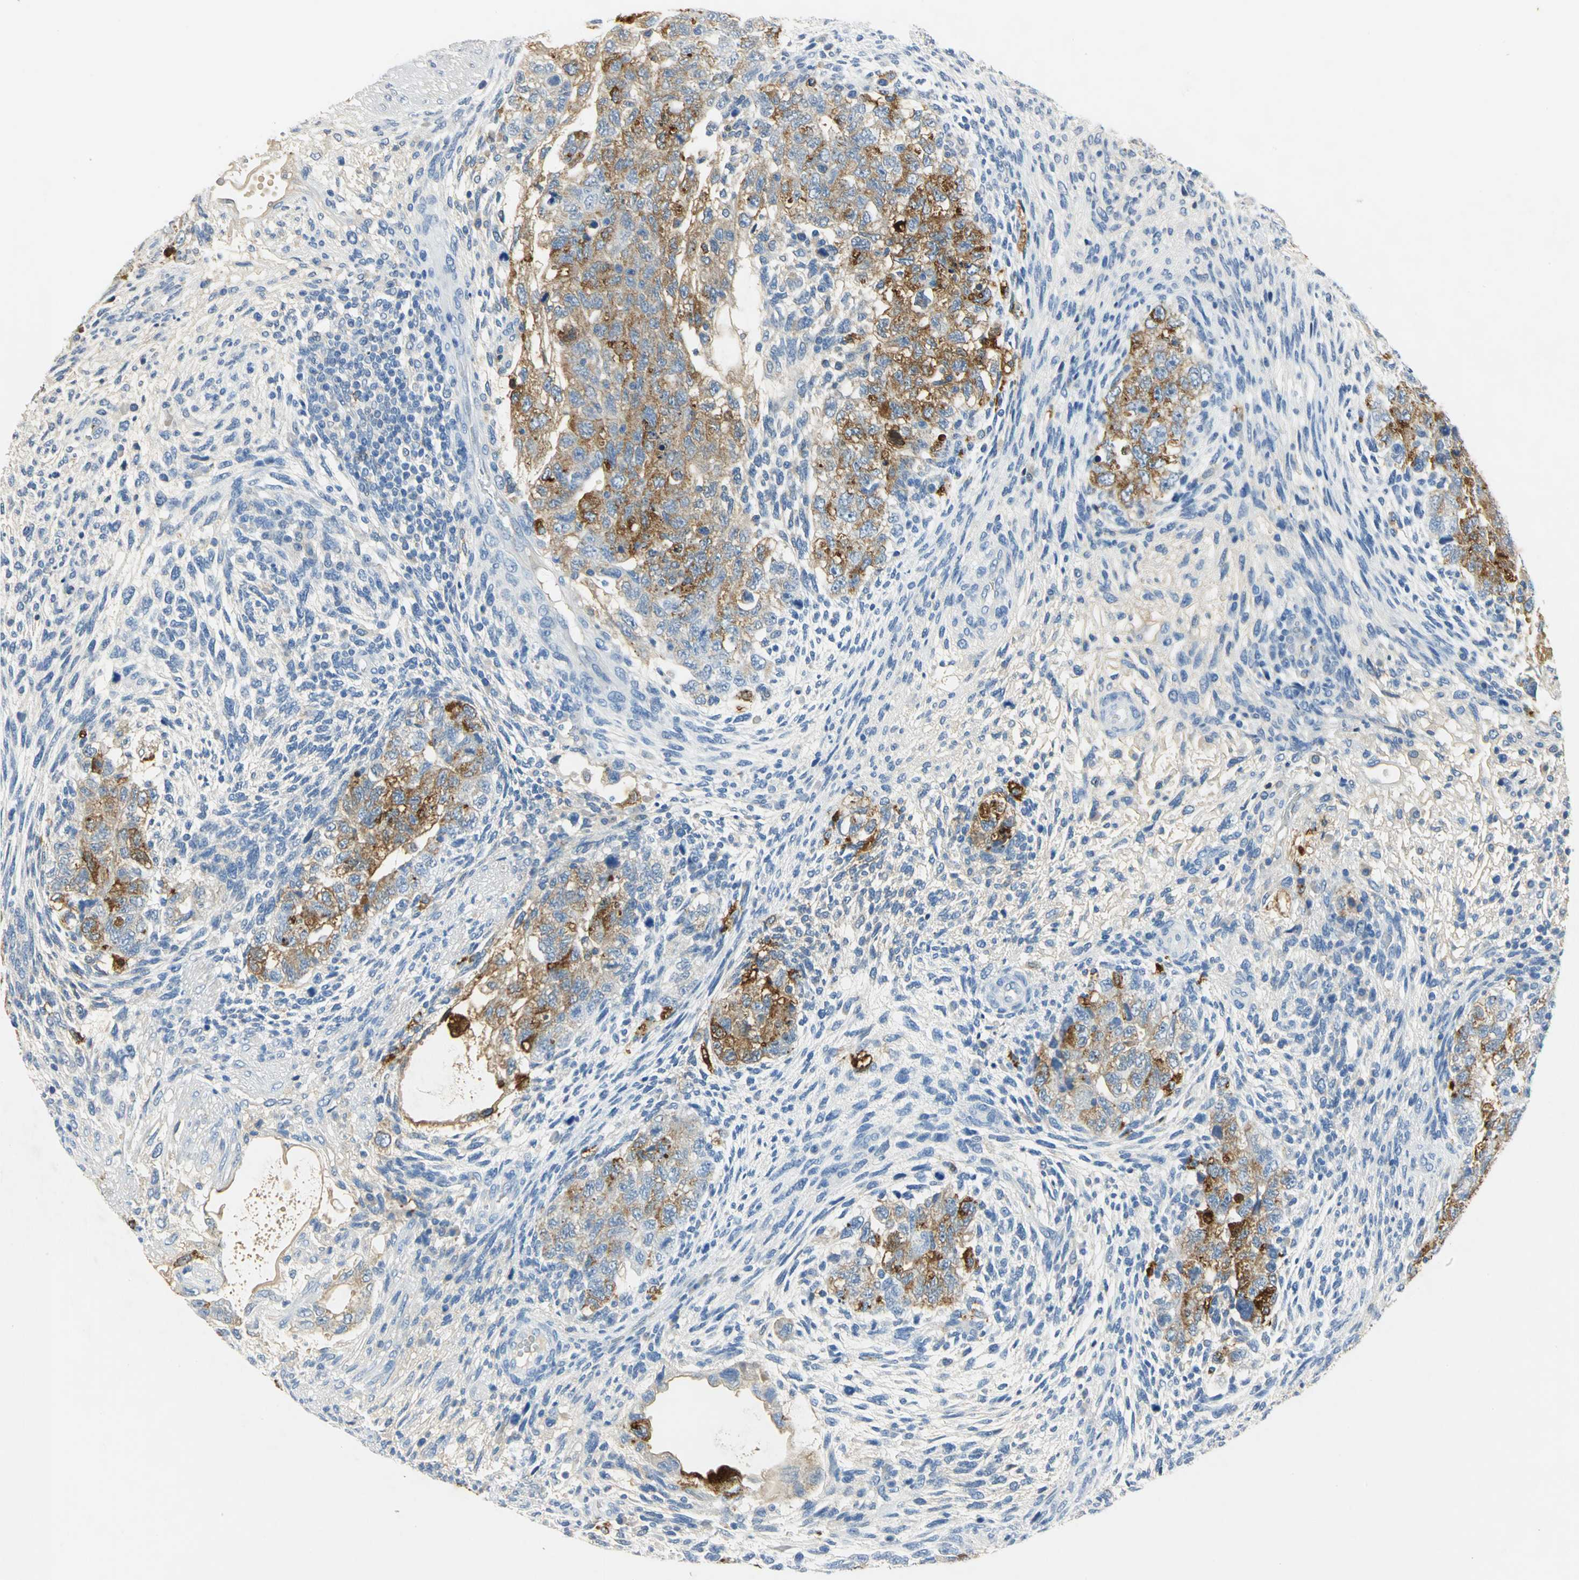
{"staining": {"intensity": "moderate", "quantity": ">75%", "location": "cytoplasmic/membranous"}, "tissue": "testis cancer", "cell_type": "Tumor cells", "image_type": "cancer", "snomed": [{"axis": "morphology", "description": "Normal tissue, NOS"}, {"axis": "morphology", "description": "Carcinoma, Embryonal, NOS"}, {"axis": "topography", "description": "Testis"}], "caption": "Embryonal carcinoma (testis) tissue exhibits moderate cytoplasmic/membranous positivity in approximately >75% of tumor cells, visualized by immunohistochemistry.", "gene": "ANXA4", "patient": {"sex": "male", "age": 36}}